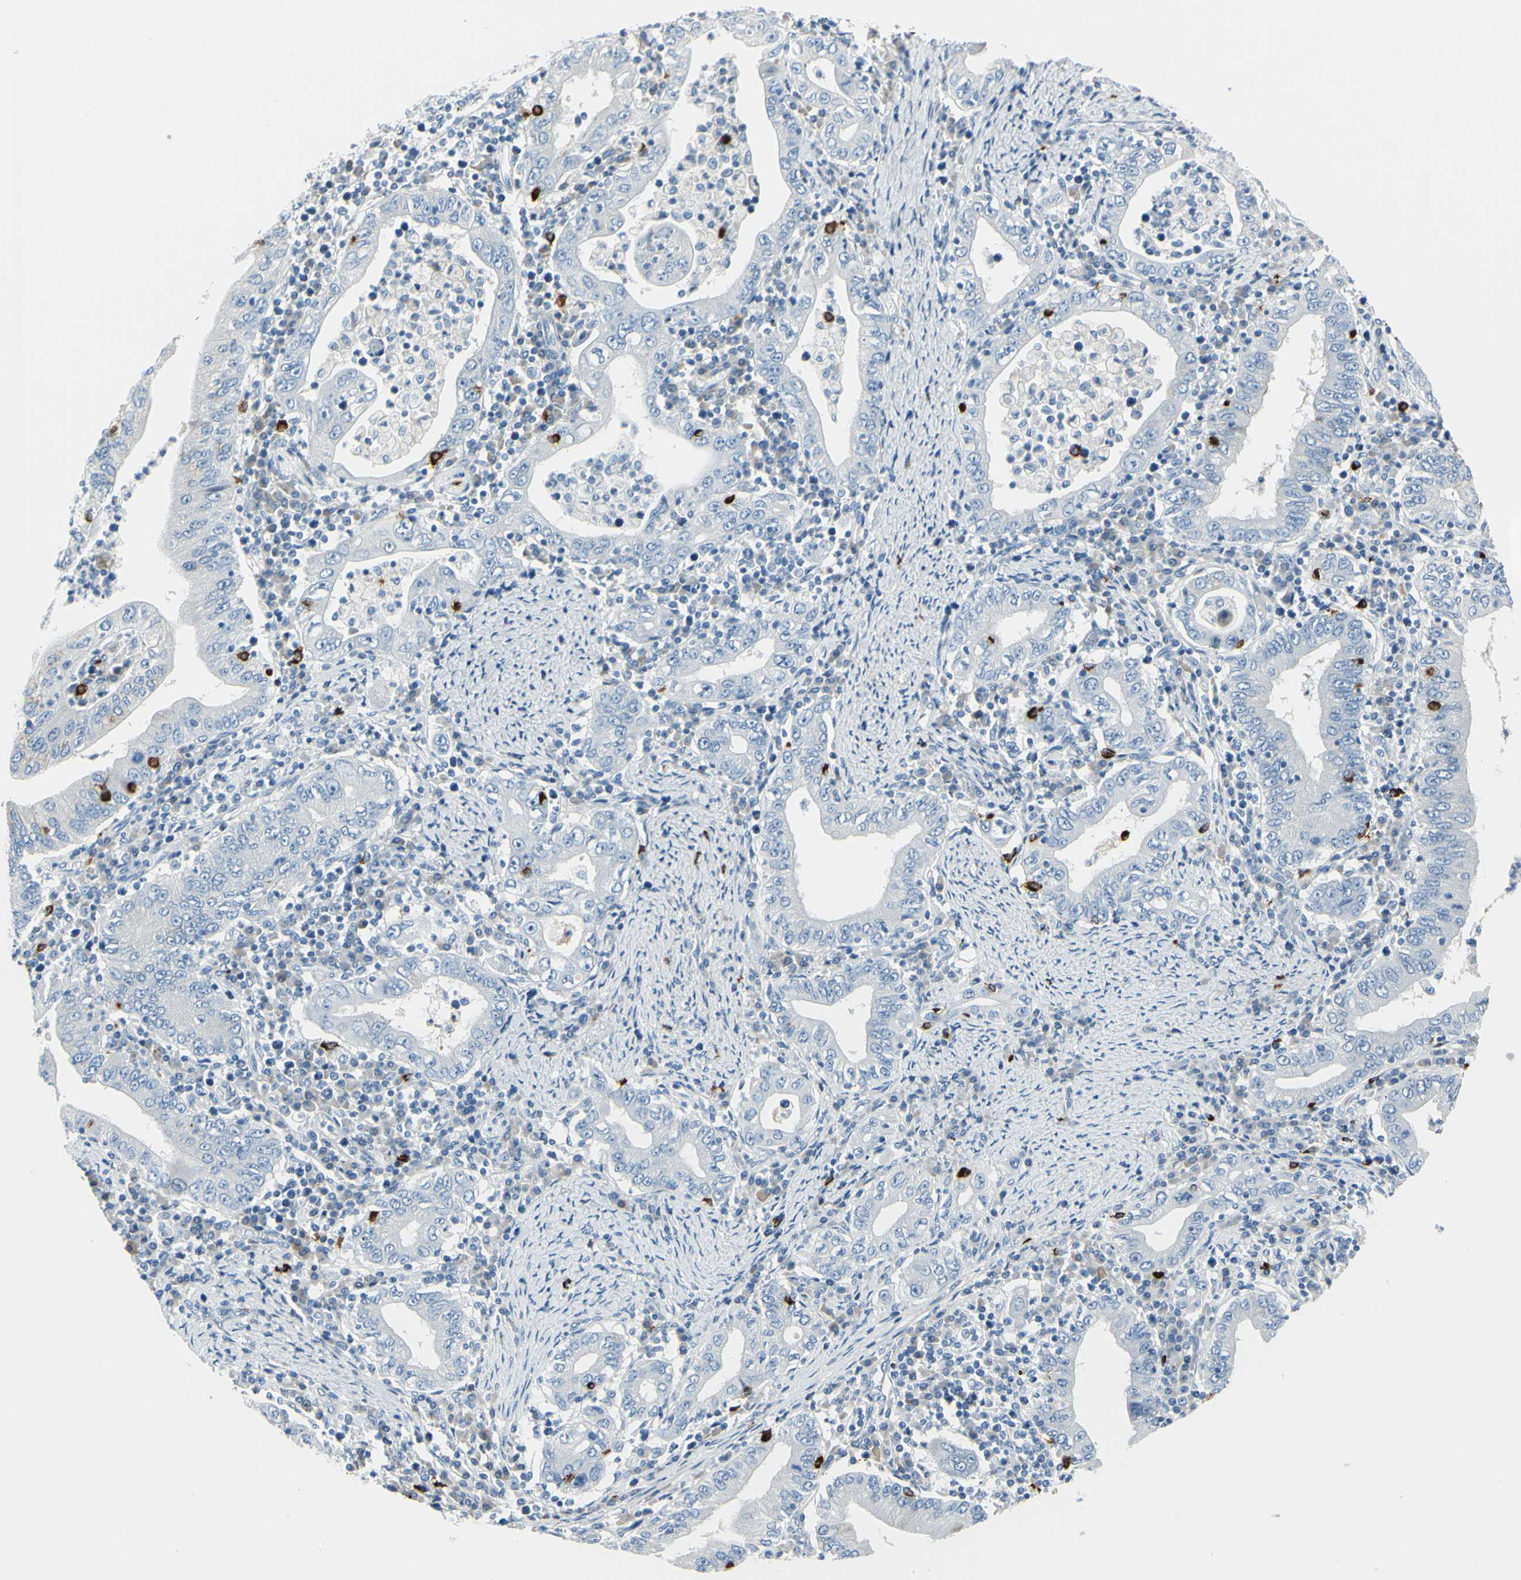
{"staining": {"intensity": "negative", "quantity": "none", "location": "none"}, "tissue": "stomach cancer", "cell_type": "Tumor cells", "image_type": "cancer", "snomed": [{"axis": "morphology", "description": "Normal tissue, NOS"}, {"axis": "morphology", "description": "Adenocarcinoma, NOS"}, {"axis": "topography", "description": "Esophagus"}, {"axis": "topography", "description": "Stomach, upper"}, {"axis": "topography", "description": "Peripheral nerve tissue"}], "caption": "IHC histopathology image of neoplastic tissue: human adenocarcinoma (stomach) stained with DAB (3,3'-diaminobenzidine) shows no significant protein positivity in tumor cells. Nuclei are stained in blue.", "gene": "DLG4", "patient": {"sex": "male", "age": 62}}